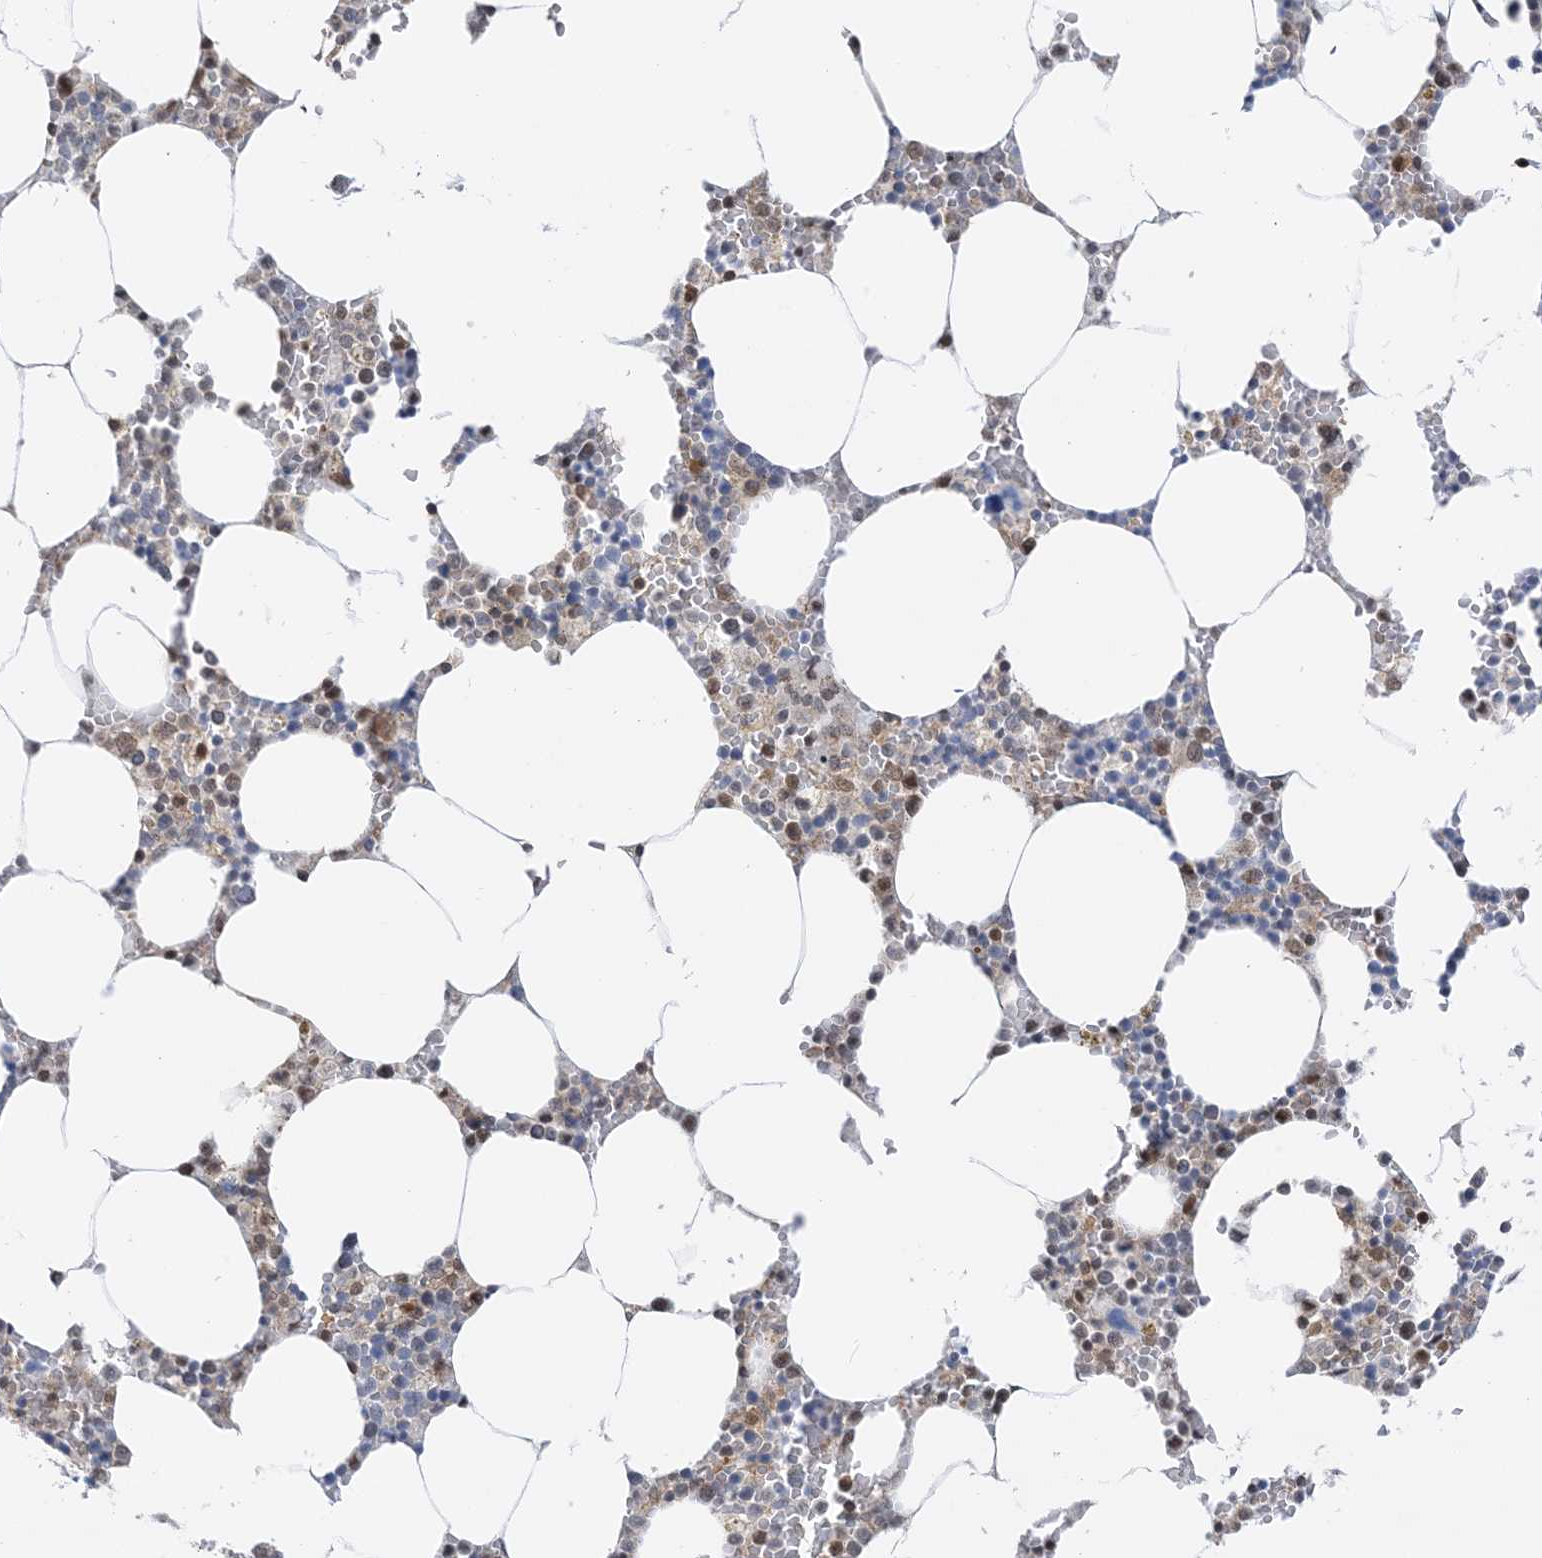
{"staining": {"intensity": "moderate", "quantity": "<25%", "location": "cytoplasmic/membranous"}, "tissue": "bone marrow", "cell_type": "Hematopoietic cells", "image_type": "normal", "snomed": [{"axis": "morphology", "description": "Normal tissue, NOS"}, {"axis": "topography", "description": "Bone marrow"}], "caption": "About <25% of hematopoietic cells in benign human bone marrow demonstrate moderate cytoplasmic/membranous protein staining as visualized by brown immunohistochemical staining.", "gene": "CASP4", "patient": {"sex": "male", "age": 70}}